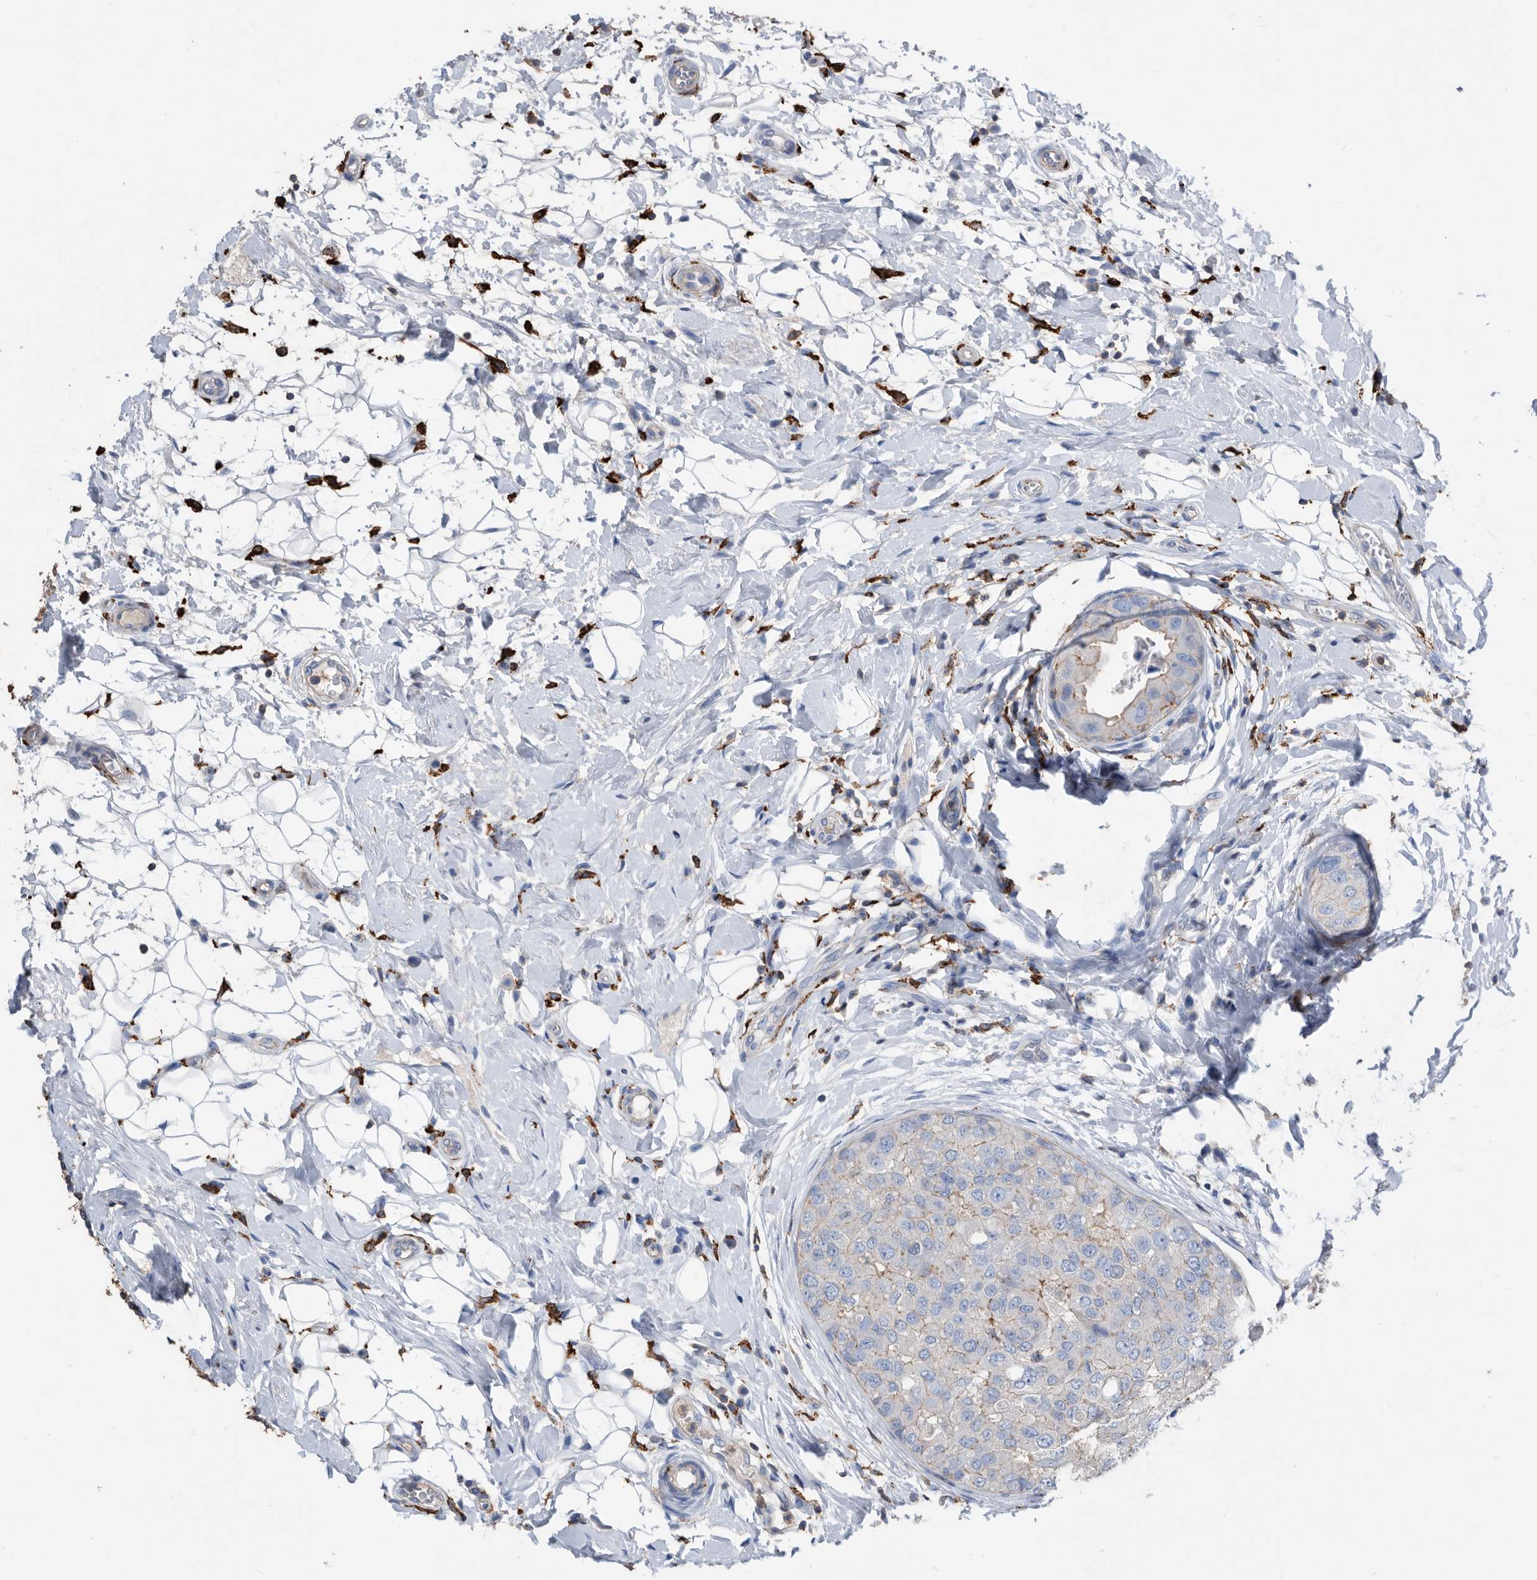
{"staining": {"intensity": "weak", "quantity": "<25%", "location": "cytoplasmic/membranous"}, "tissue": "breast cancer", "cell_type": "Tumor cells", "image_type": "cancer", "snomed": [{"axis": "morphology", "description": "Duct carcinoma"}, {"axis": "topography", "description": "Breast"}], "caption": "Immunohistochemistry image of human breast intraductal carcinoma stained for a protein (brown), which exhibits no staining in tumor cells. The staining is performed using DAB brown chromogen with nuclei counter-stained in using hematoxylin.", "gene": "MS4A4A", "patient": {"sex": "female", "age": 27}}